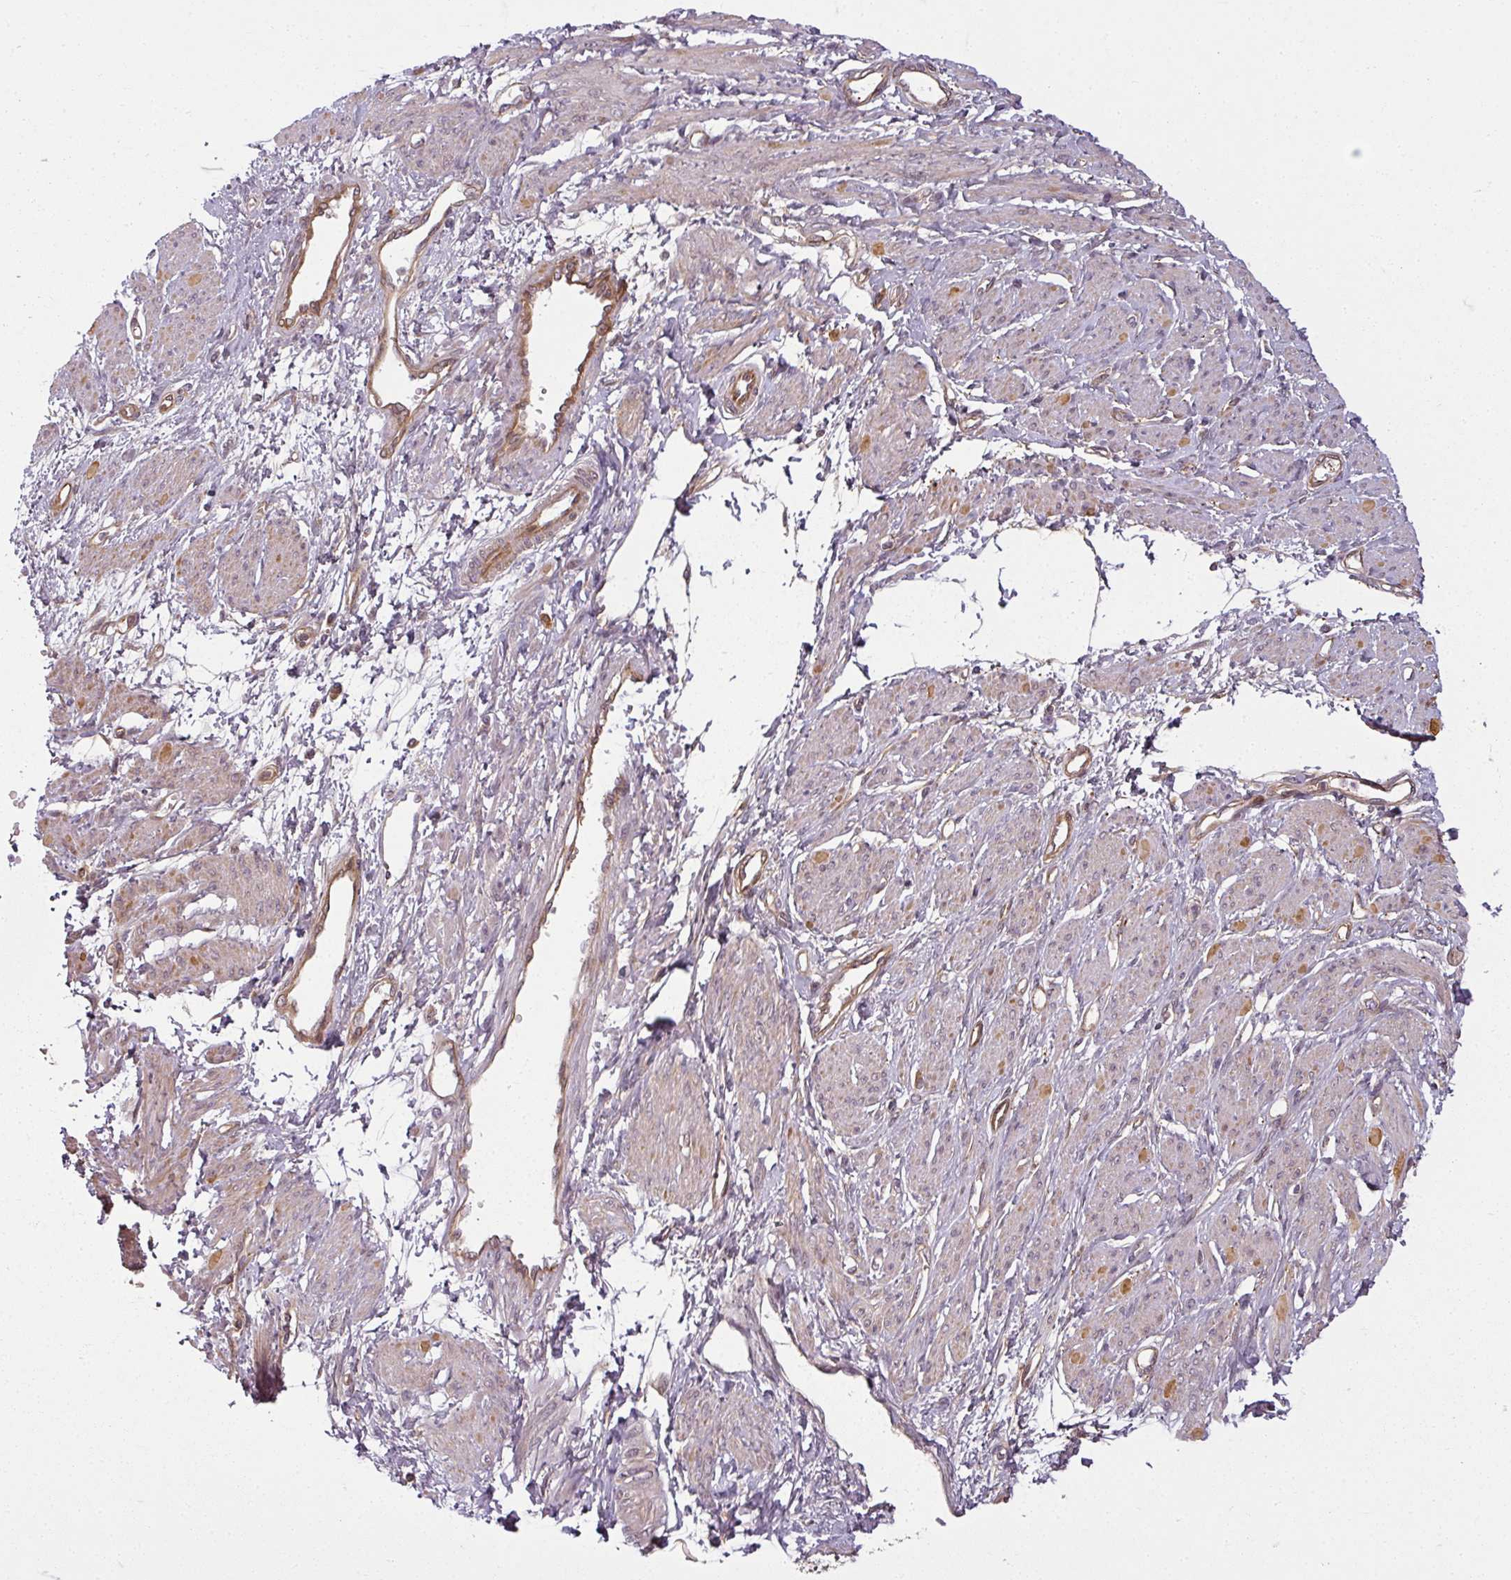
{"staining": {"intensity": "weak", "quantity": "25%-75%", "location": "cytoplasmic/membranous"}, "tissue": "smooth muscle", "cell_type": "Smooth muscle cells", "image_type": "normal", "snomed": [{"axis": "morphology", "description": "Normal tissue, NOS"}, {"axis": "topography", "description": "Smooth muscle"}, {"axis": "topography", "description": "Uterus"}], "caption": "High-power microscopy captured an immunohistochemistry (IHC) photomicrograph of unremarkable smooth muscle, revealing weak cytoplasmic/membranous positivity in approximately 25%-75% of smooth muscle cells. (brown staining indicates protein expression, while blue staining denotes nuclei).", "gene": "DIMT1", "patient": {"sex": "female", "age": 39}}